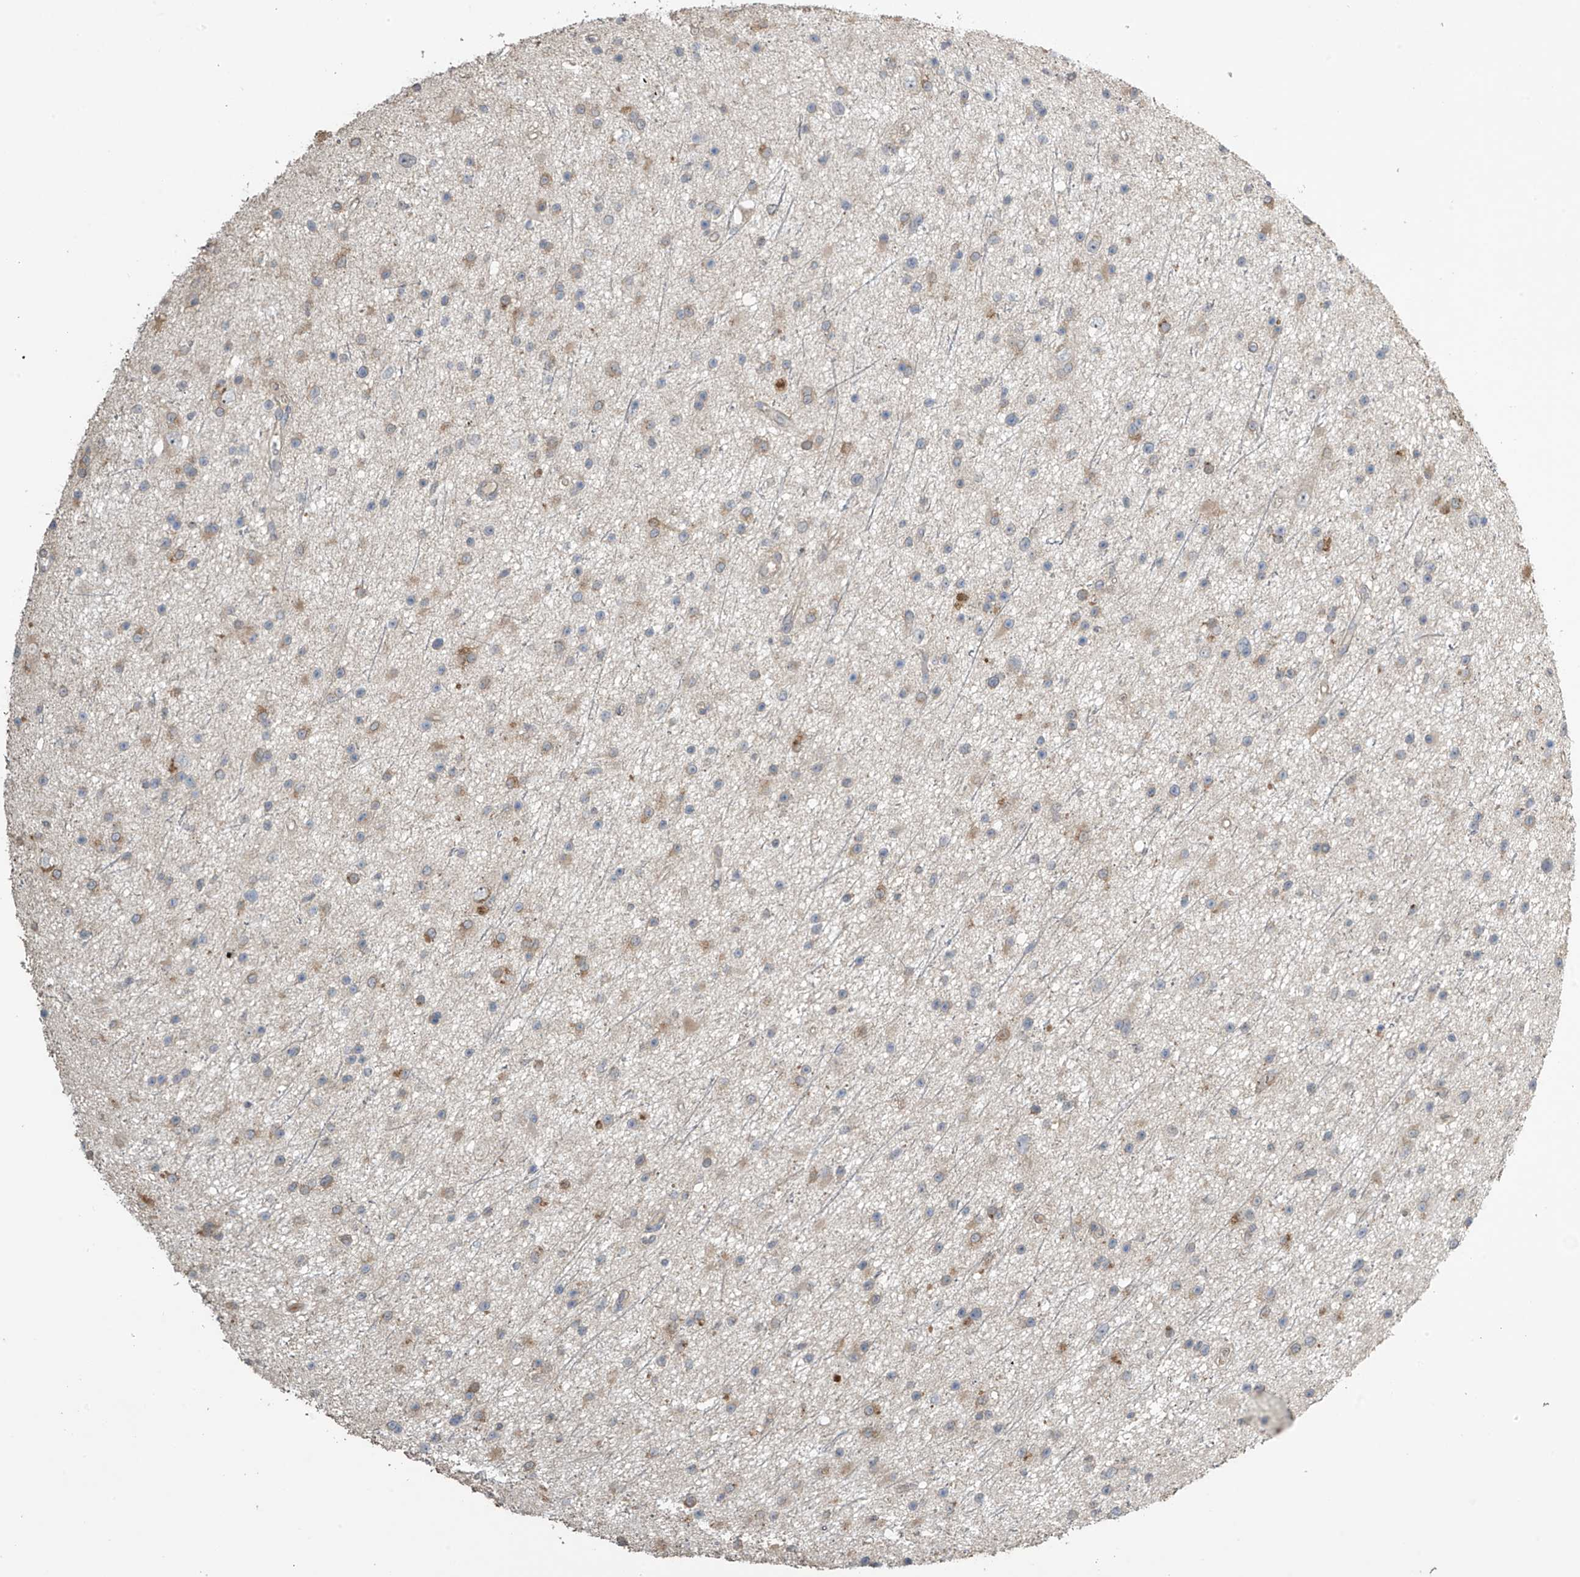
{"staining": {"intensity": "weak", "quantity": "25%-75%", "location": "cytoplasmic/membranous"}, "tissue": "glioma", "cell_type": "Tumor cells", "image_type": "cancer", "snomed": [{"axis": "morphology", "description": "Glioma, malignant, Low grade"}, {"axis": "topography", "description": "Cerebral cortex"}], "caption": "DAB (3,3'-diaminobenzidine) immunohistochemical staining of human low-grade glioma (malignant) reveals weak cytoplasmic/membranous protein staining in approximately 25%-75% of tumor cells.", "gene": "SLFN14", "patient": {"sex": "female", "age": 39}}